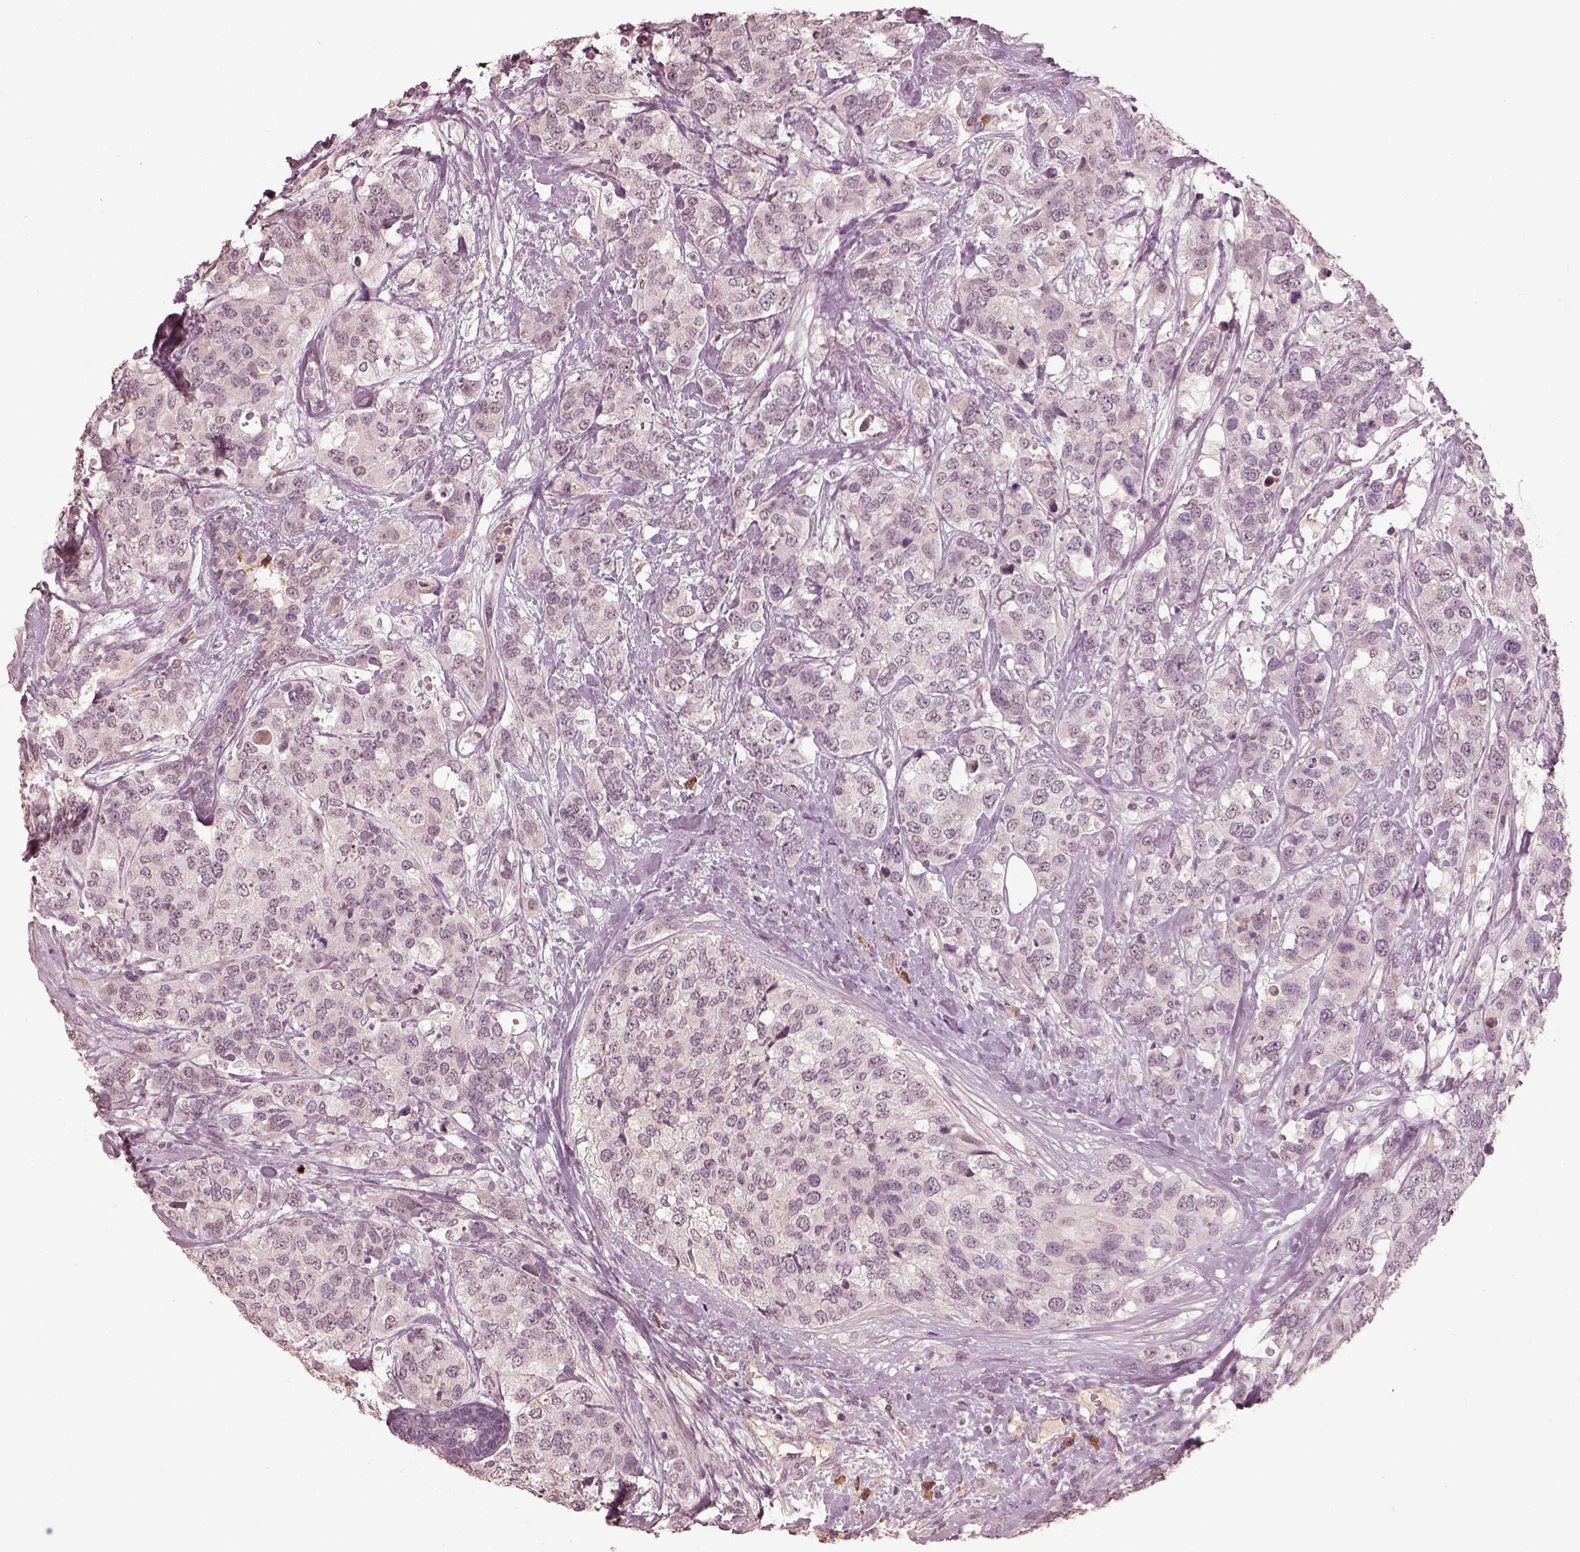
{"staining": {"intensity": "negative", "quantity": "none", "location": "none"}, "tissue": "breast cancer", "cell_type": "Tumor cells", "image_type": "cancer", "snomed": [{"axis": "morphology", "description": "Lobular carcinoma"}, {"axis": "topography", "description": "Breast"}], "caption": "Tumor cells are negative for protein expression in human lobular carcinoma (breast). The staining is performed using DAB brown chromogen with nuclei counter-stained in using hematoxylin.", "gene": "CALR3", "patient": {"sex": "female", "age": 59}}